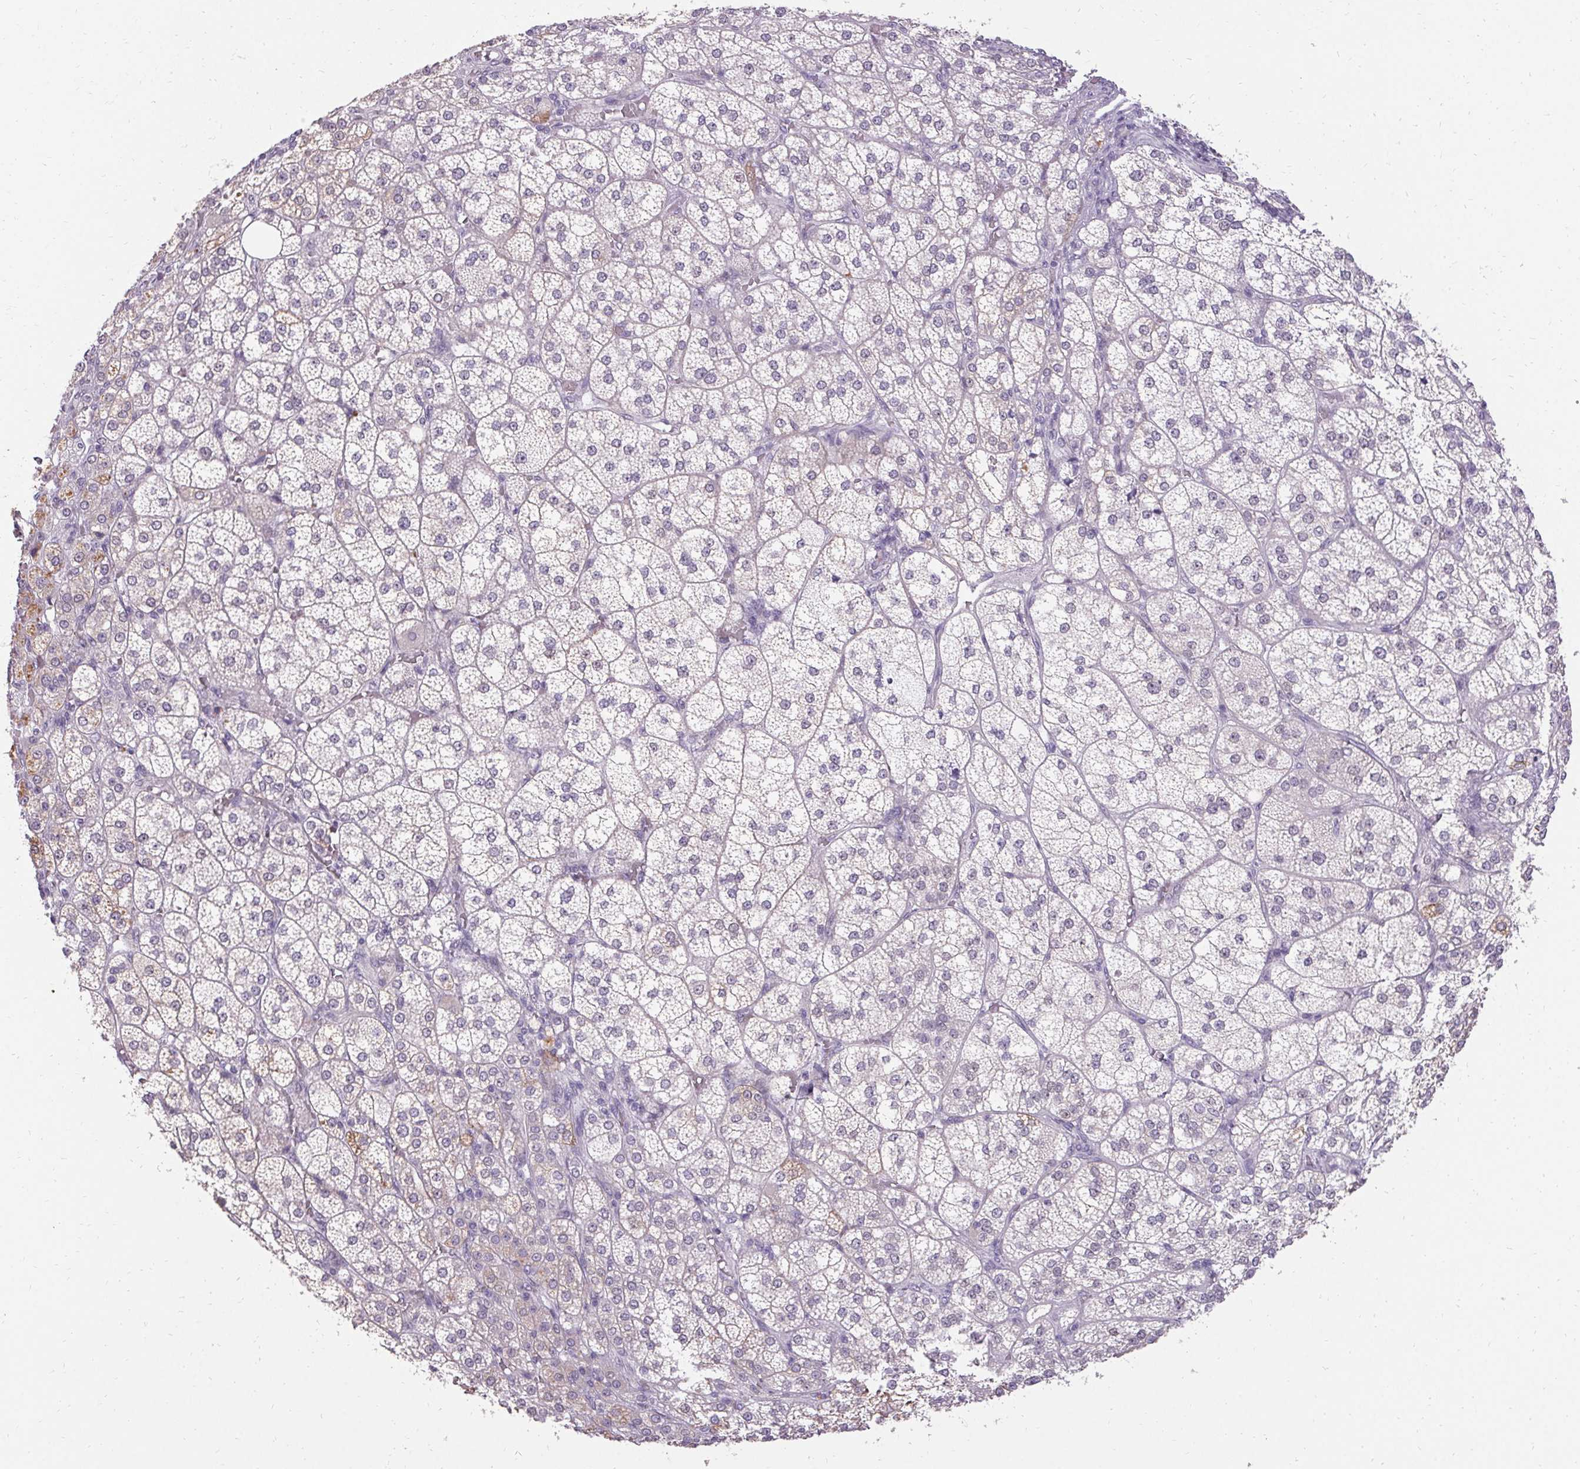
{"staining": {"intensity": "moderate", "quantity": "<25%", "location": "cytoplasmic/membranous"}, "tissue": "adrenal gland", "cell_type": "Glandular cells", "image_type": "normal", "snomed": [{"axis": "morphology", "description": "Normal tissue, NOS"}, {"axis": "topography", "description": "Adrenal gland"}], "caption": "DAB (3,3'-diaminobenzidine) immunohistochemical staining of unremarkable human adrenal gland reveals moderate cytoplasmic/membranous protein staining in approximately <25% of glandular cells.", "gene": "HSD17B3", "patient": {"sex": "female", "age": 60}}